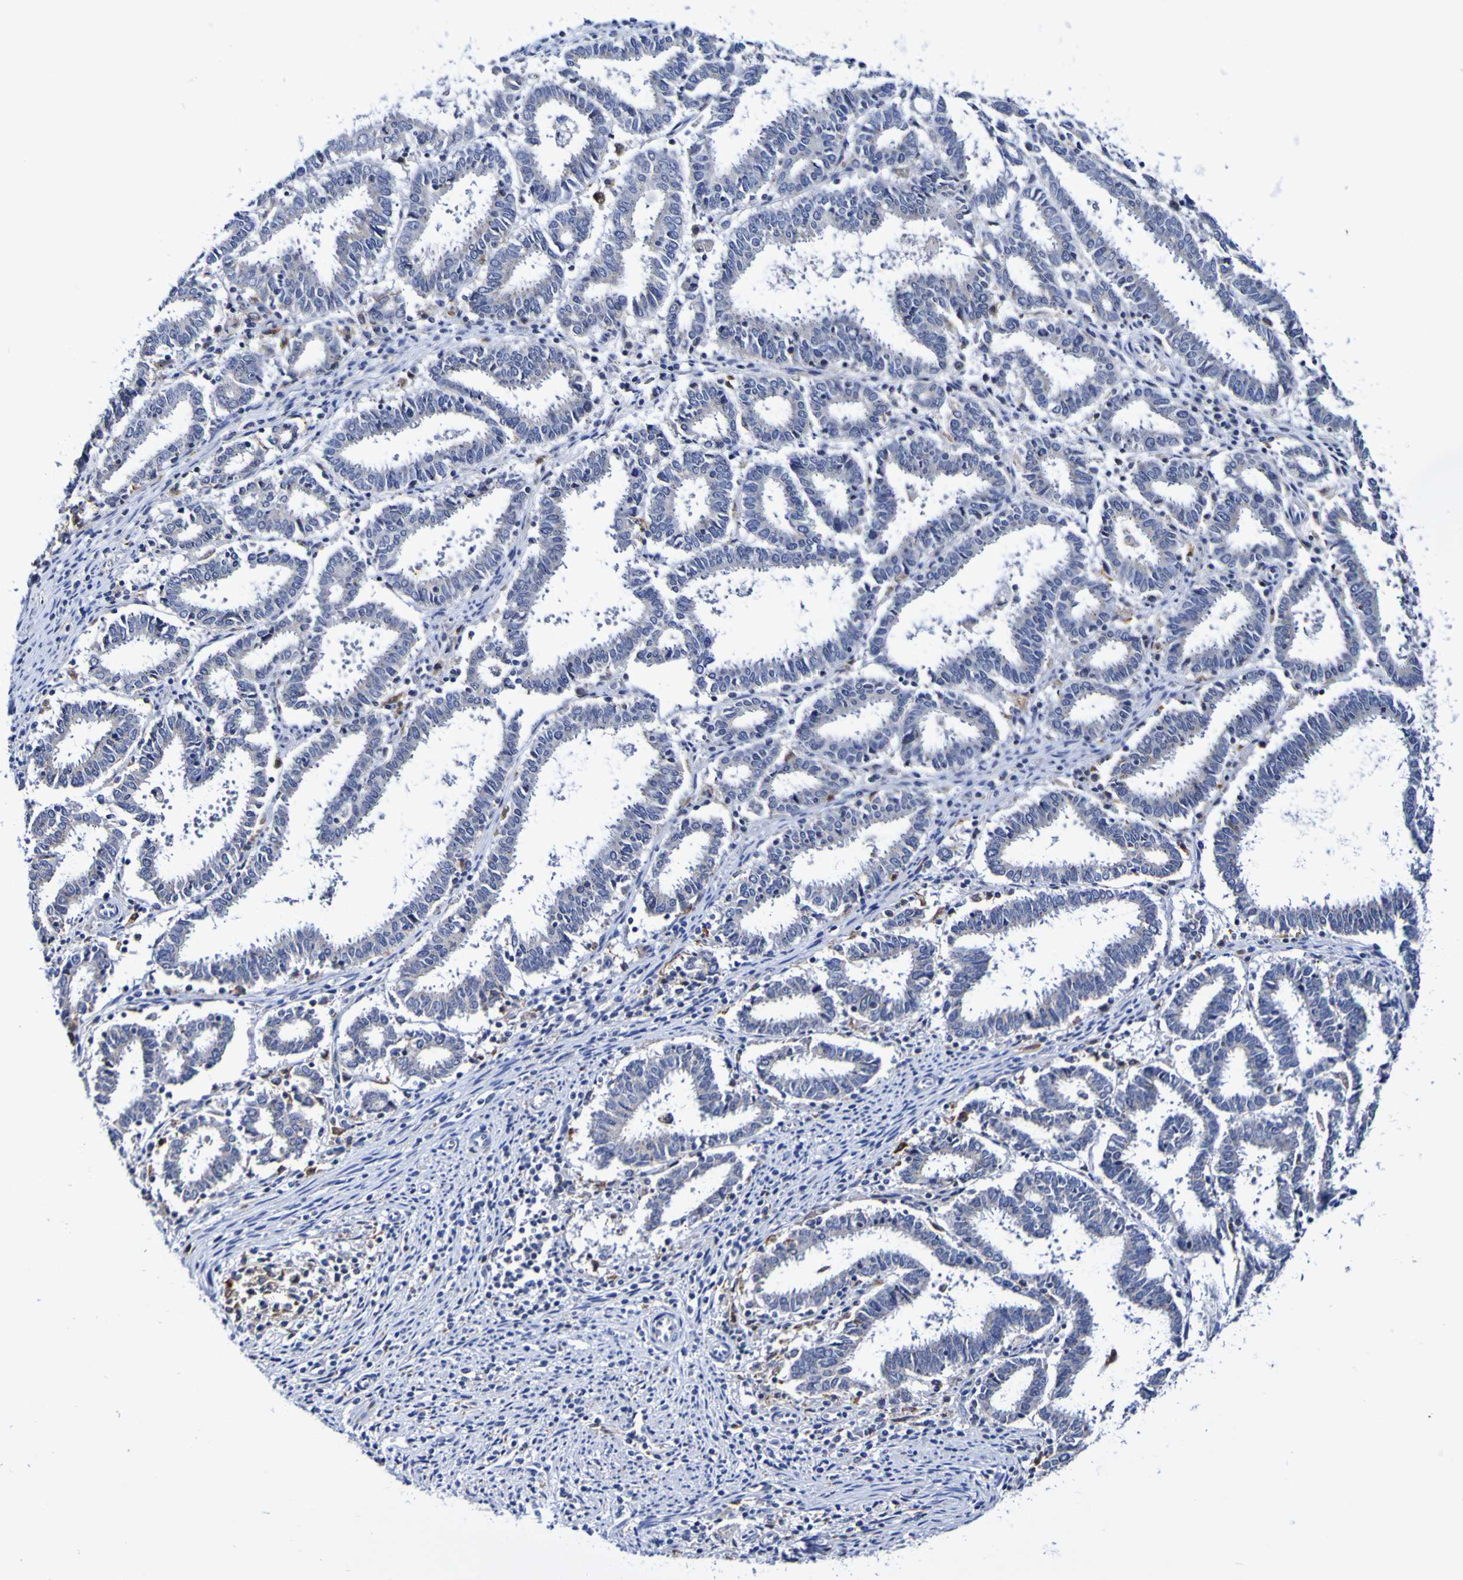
{"staining": {"intensity": "negative", "quantity": "none", "location": "none"}, "tissue": "endometrial cancer", "cell_type": "Tumor cells", "image_type": "cancer", "snomed": [{"axis": "morphology", "description": "Adenocarcinoma, NOS"}, {"axis": "topography", "description": "Uterus"}], "caption": "Immunohistochemical staining of endometrial cancer (adenocarcinoma) demonstrates no significant staining in tumor cells.", "gene": "SEZ6", "patient": {"sex": "female", "age": 83}}